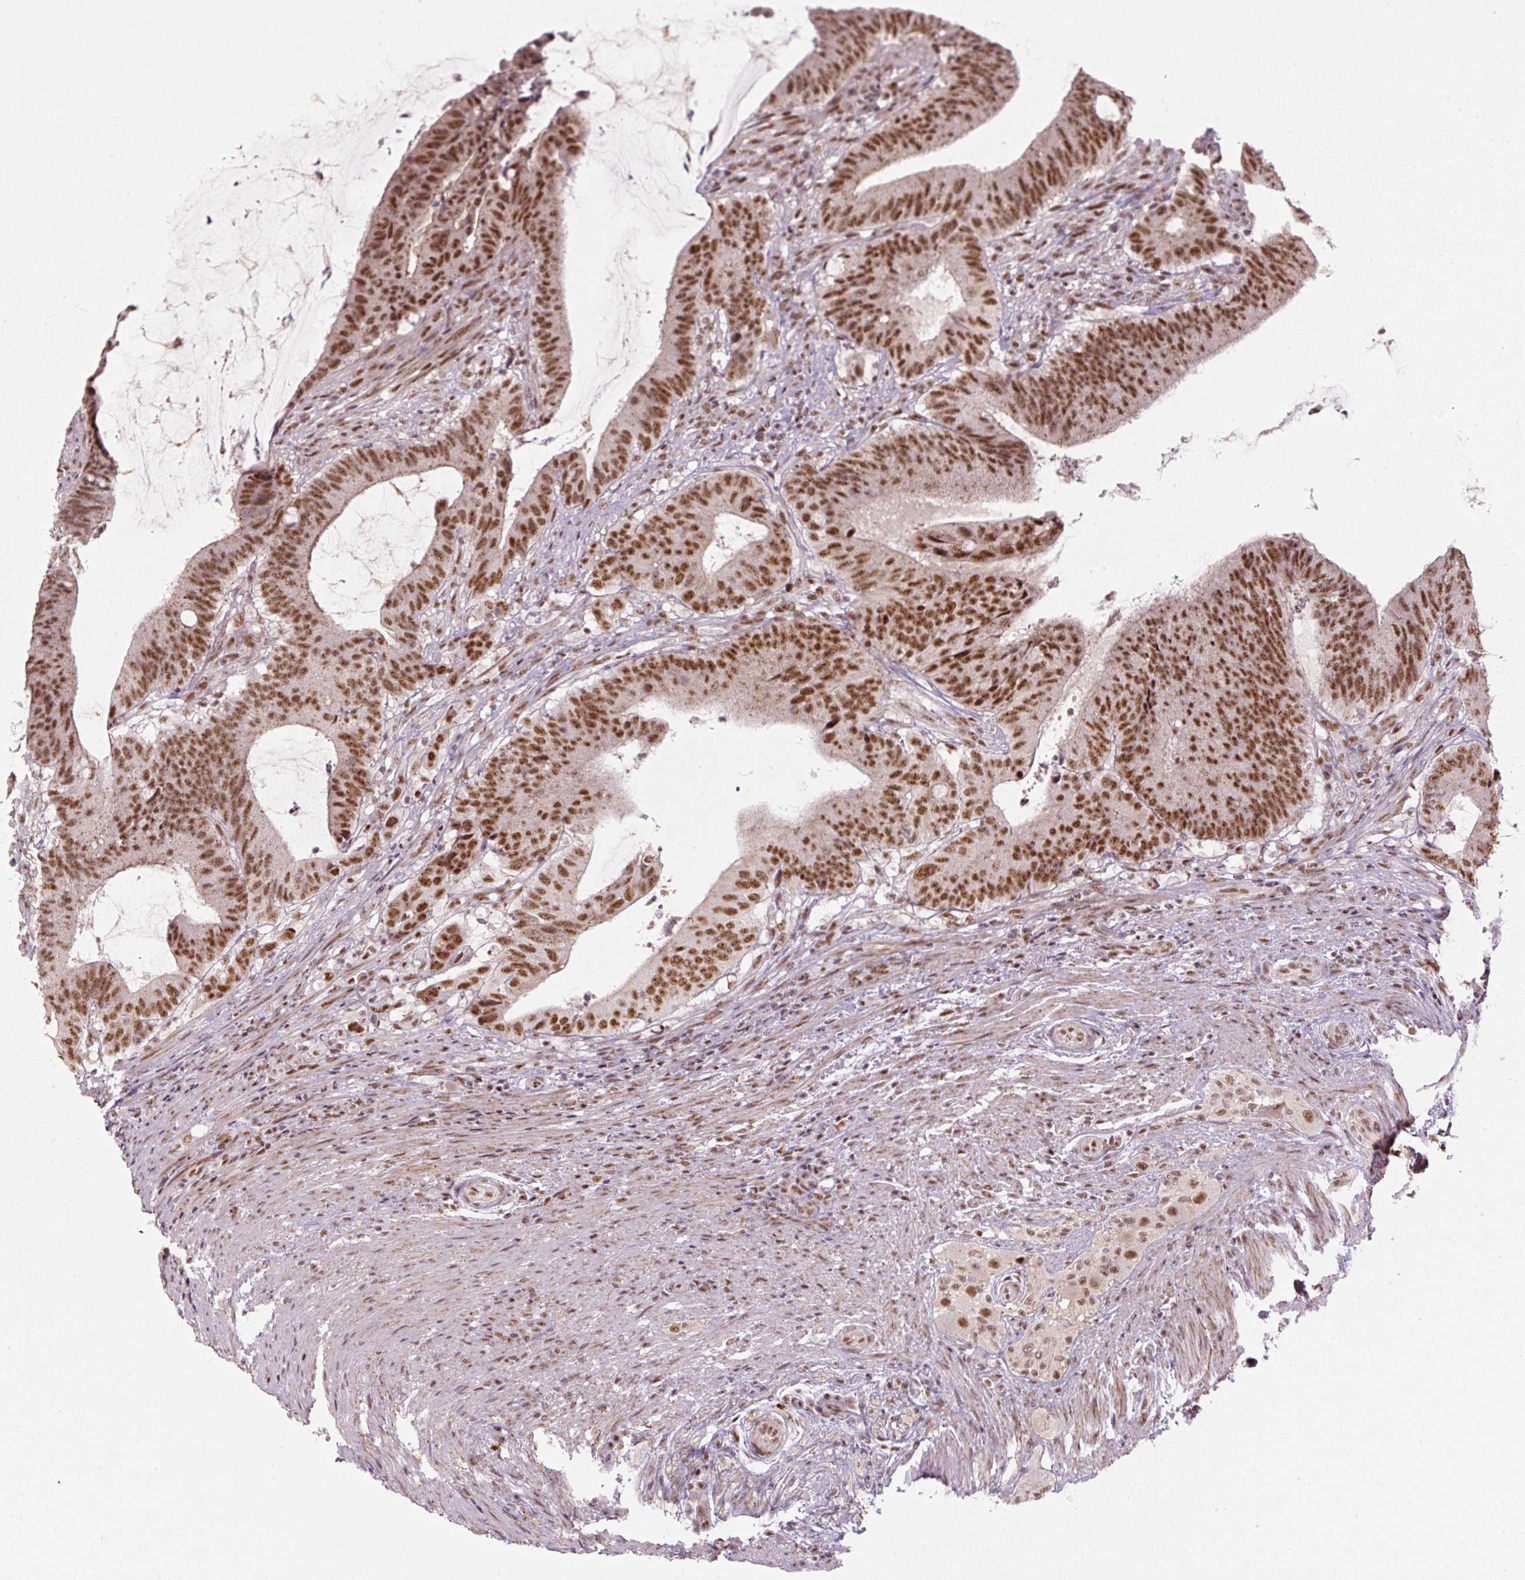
{"staining": {"intensity": "strong", "quantity": ">75%", "location": "nuclear"}, "tissue": "colorectal cancer", "cell_type": "Tumor cells", "image_type": "cancer", "snomed": [{"axis": "morphology", "description": "Adenocarcinoma, NOS"}, {"axis": "topography", "description": "Colon"}], "caption": "Immunohistochemical staining of human colorectal cancer demonstrates strong nuclear protein staining in about >75% of tumor cells. (brown staining indicates protein expression, while blue staining denotes nuclei).", "gene": "U2AF2", "patient": {"sex": "female", "age": 43}}